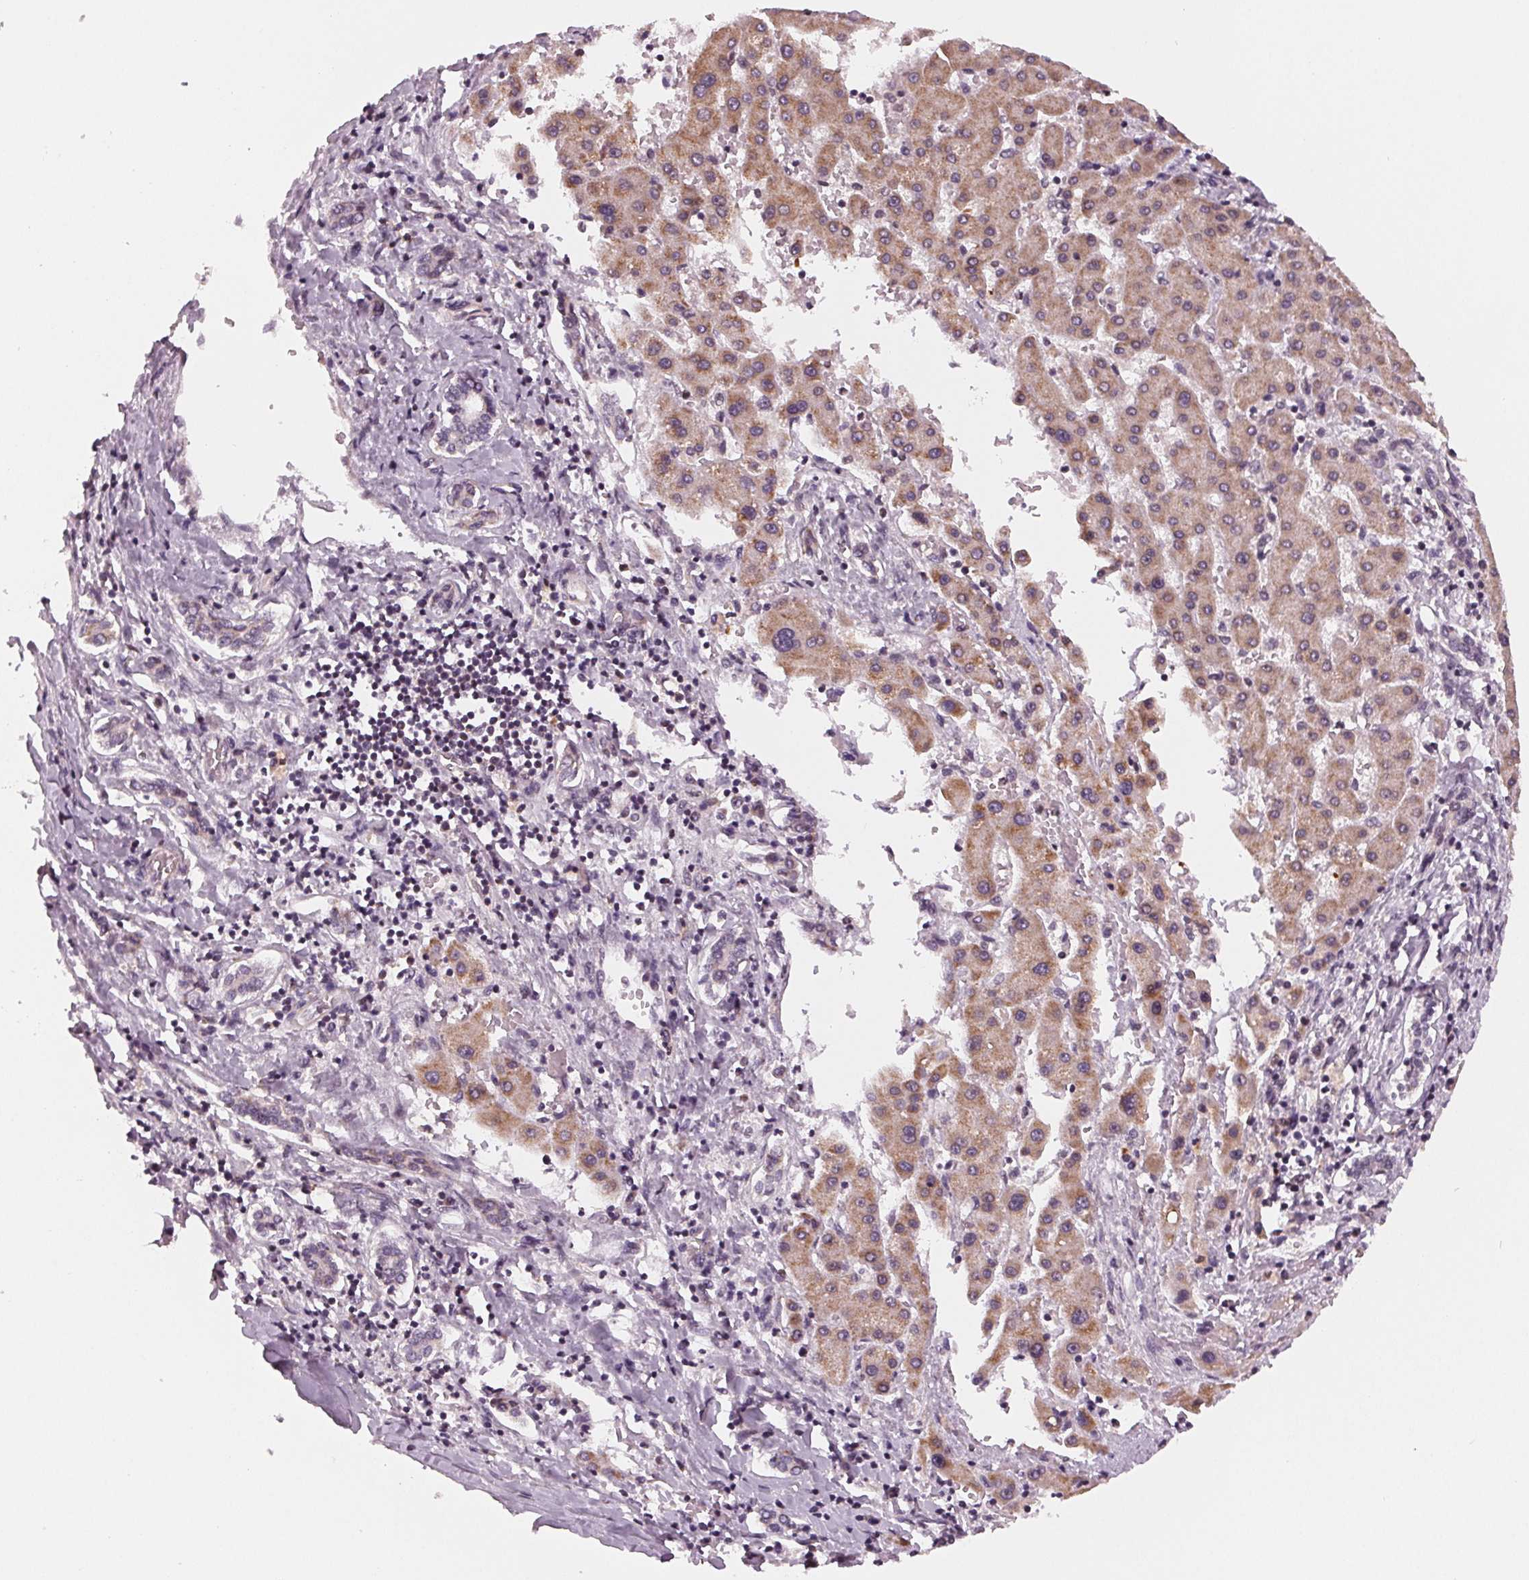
{"staining": {"intensity": "moderate", "quantity": ">75%", "location": "cytoplasmic/membranous"}, "tissue": "liver cancer", "cell_type": "Tumor cells", "image_type": "cancer", "snomed": [{"axis": "morphology", "description": "Carcinoma, Hepatocellular, NOS"}, {"axis": "topography", "description": "Liver"}], "caption": "A brown stain labels moderate cytoplasmic/membranous positivity of a protein in human liver cancer (hepatocellular carcinoma) tumor cells.", "gene": "STAT3", "patient": {"sex": "male", "age": 40}}